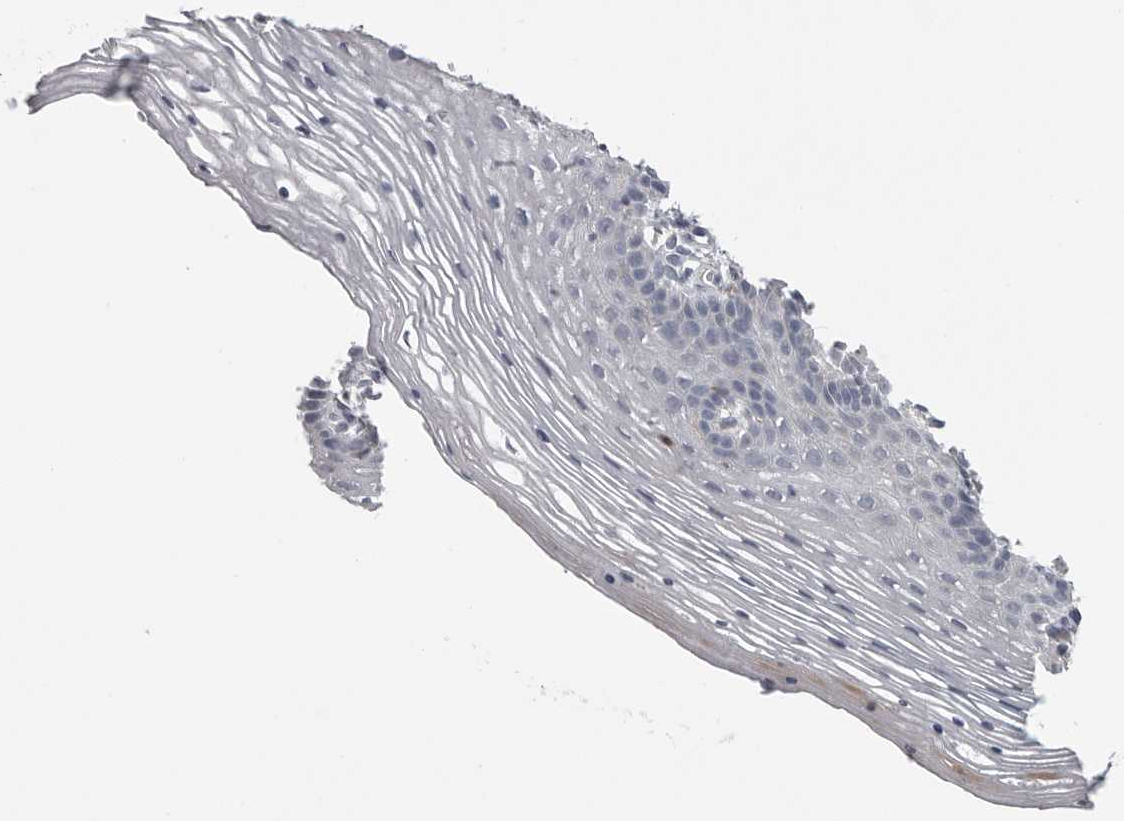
{"staining": {"intensity": "moderate", "quantity": "<25%", "location": "cytoplasmic/membranous"}, "tissue": "vagina", "cell_type": "Squamous epithelial cells", "image_type": "normal", "snomed": [{"axis": "morphology", "description": "Normal tissue, NOS"}, {"axis": "topography", "description": "Vagina"}], "caption": "Immunohistochemical staining of benign human vagina exhibits moderate cytoplasmic/membranous protein staining in approximately <25% of squamous epithelial cells.", "gene": "SERPING1", "patient": {"sex": "female", "age": 32}}